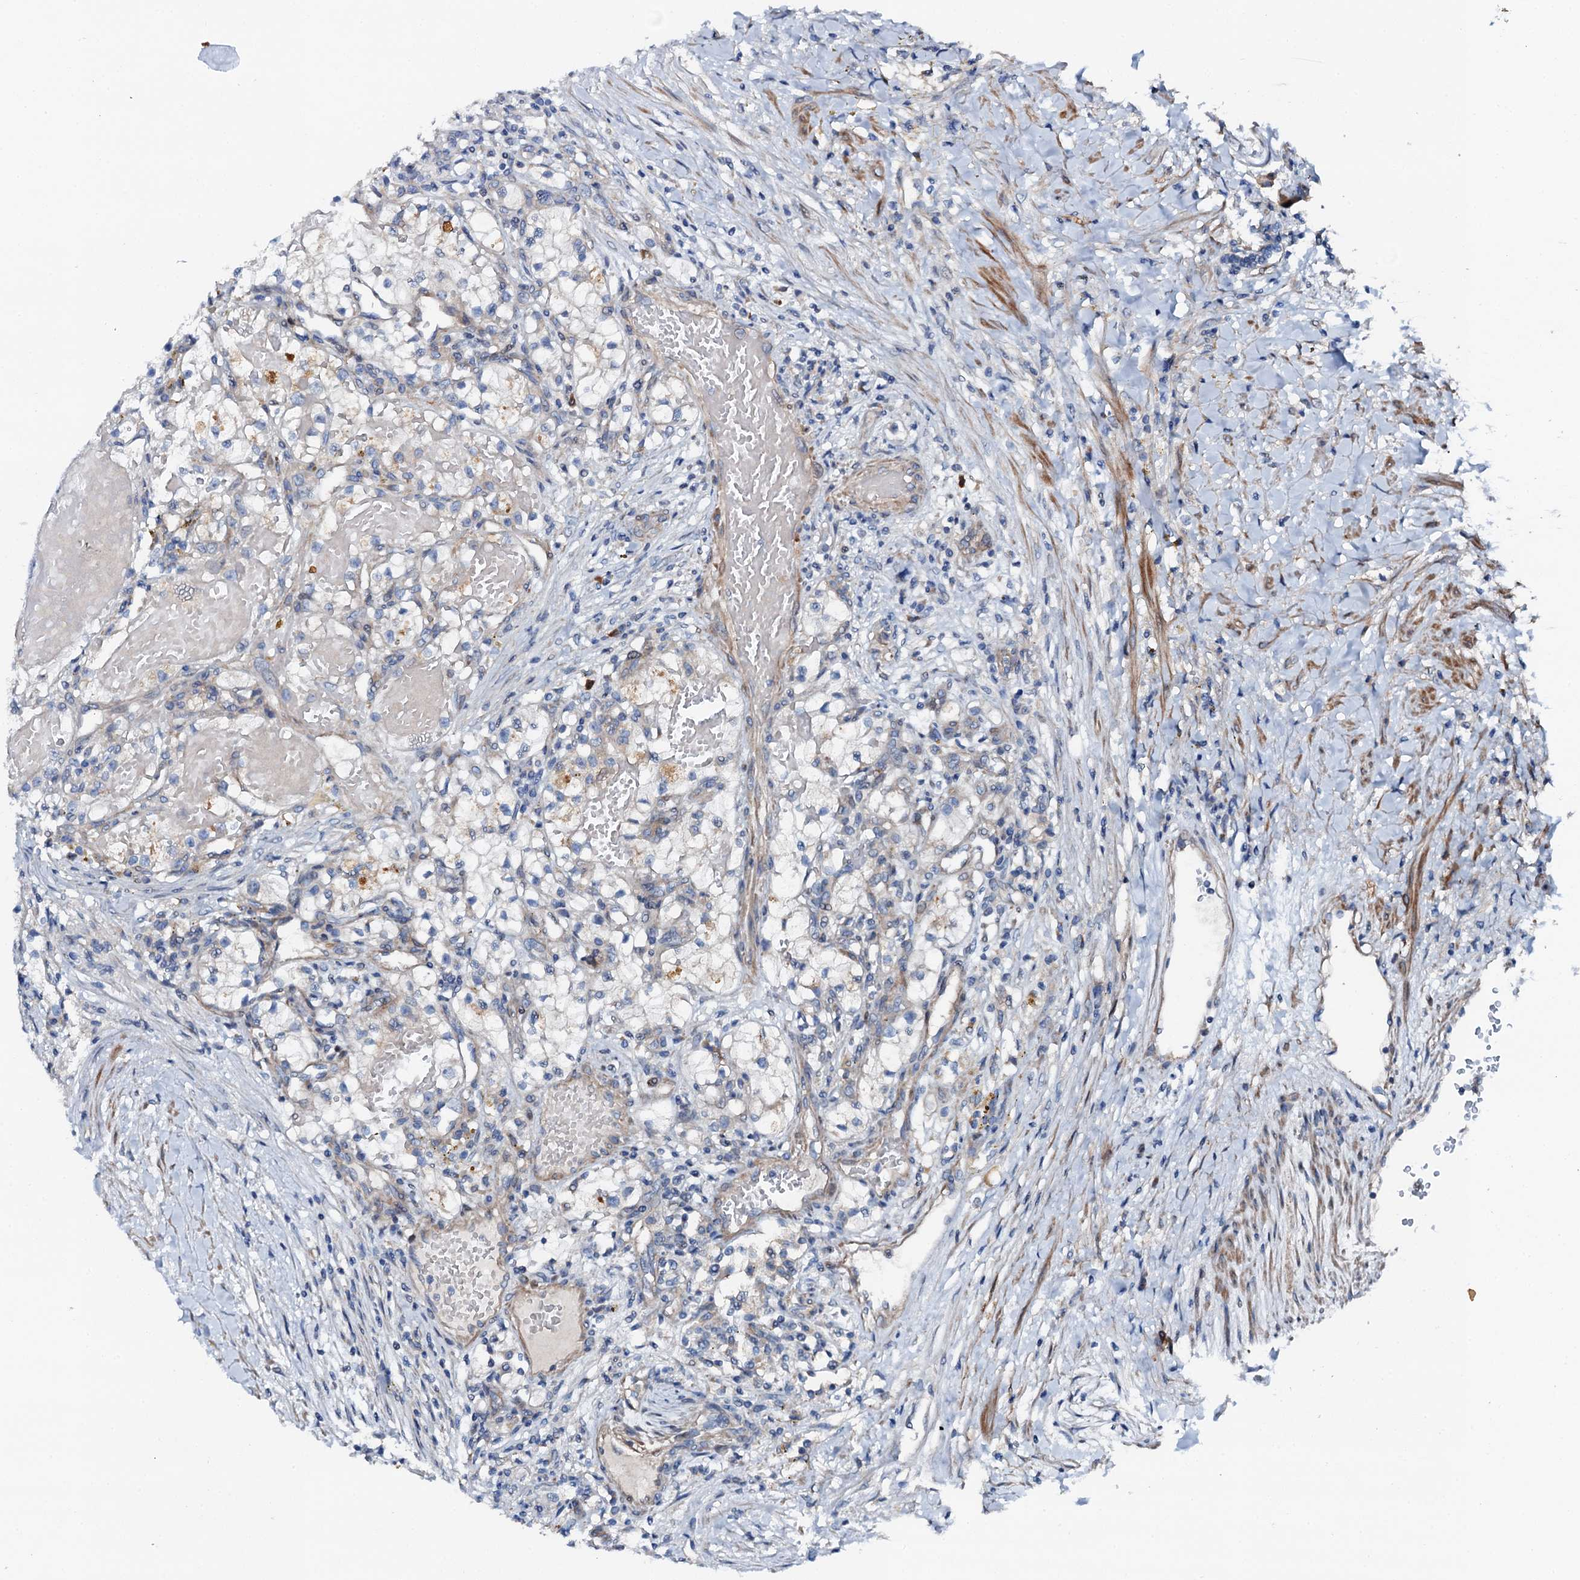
{"staining": {"intensity": "negative", "quantity": "none", "location": "none"}, "tissue": "renal cancer", "cell_type": "Tumor cells", "image_type": "cancer", "snomed": [{"axis": "morphology", "description": "Normal tissue, NOS"}, {"axis": "morphology", "description": "Adenocarcinoma, NOS"}, {"axis": "topography", "description": "Kidney"}], "caption": "The IHC photomicrograph has no significant positivity in tumor cells of renal cancer (adenocarcinoma) tissue.", "gene": "GFOD2", "patient": {"sex": "male", "age": 68}}